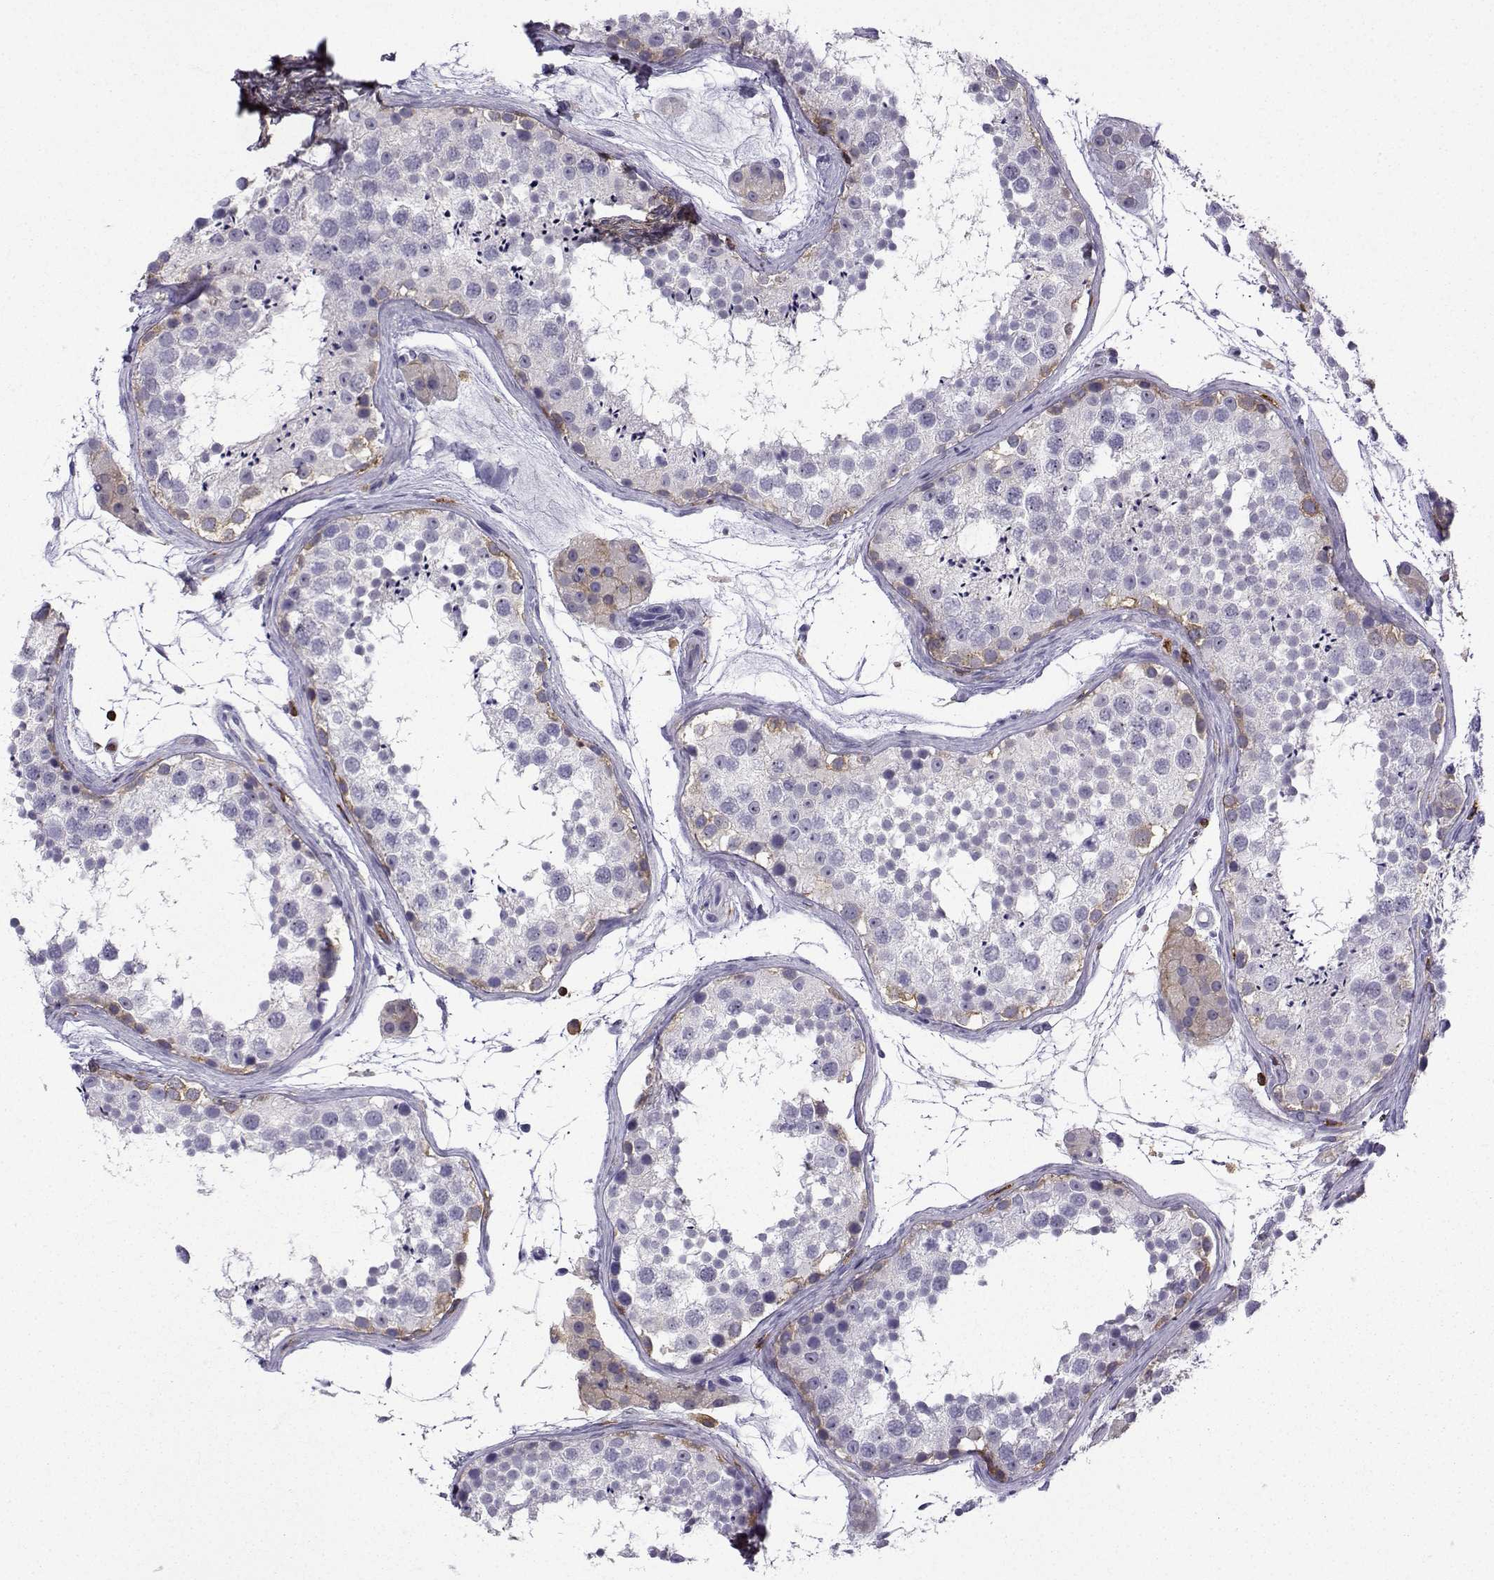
{"staining": {"intensity": "weak", "quantity": "<25%", "location": "cytoplasmic/membranous"}, "tissue": "testis", "cell_type": "Cells in seminiferous ducts", "image_type": "normal", "snomed": [{"axis": "morphology", "description": "Normal tissue, NOS"}, {"axis": "topography", "description": "Testis"}], "caption": "A histopathology image of testis stained for a protein demonstrates no brown staining in cells in seminiferous ducts. (Immunohistochemistry (ihc), brightfield microscopy, high magnification).", "gene": "DOCK10", "patient": {"sex": "male", "age": 41}}